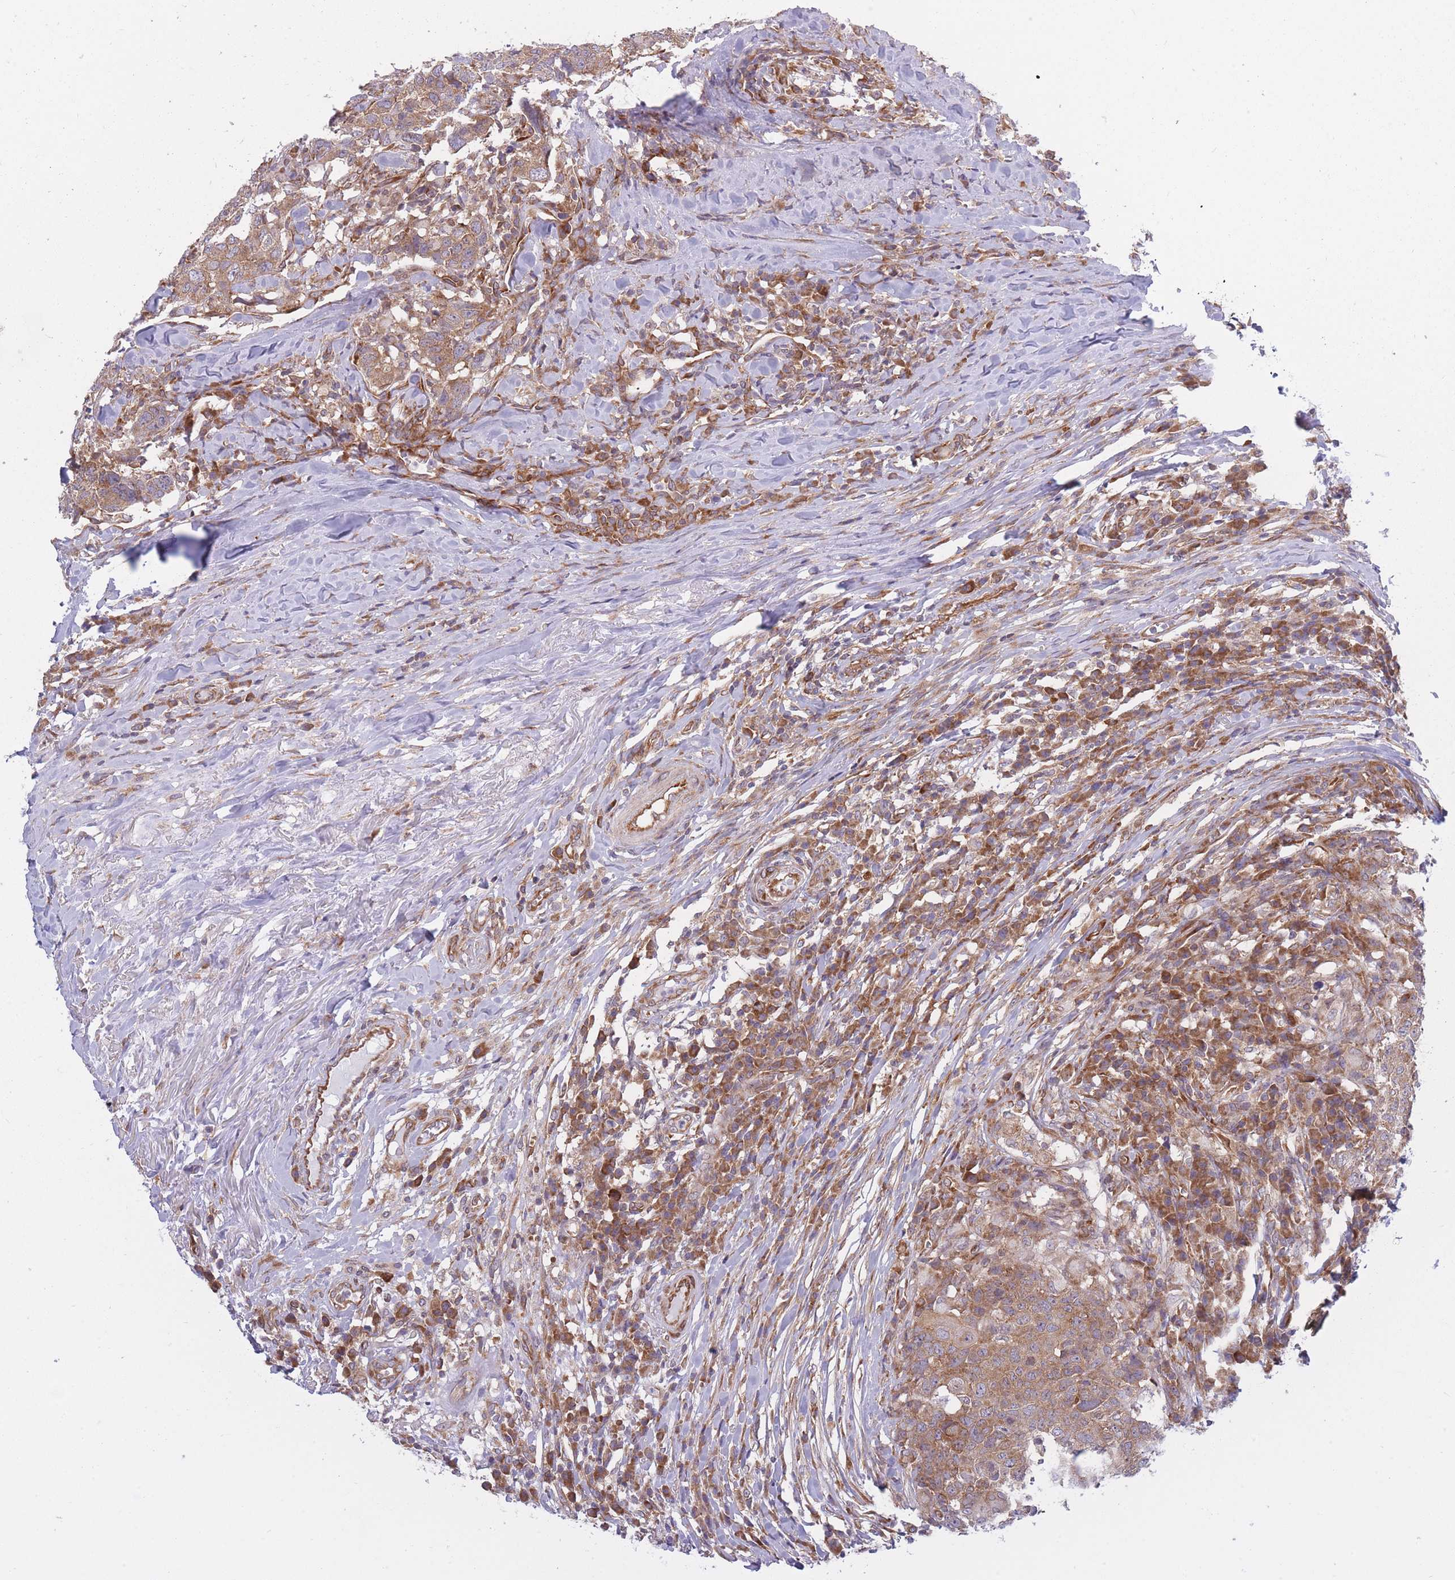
{"staining": {"intensity": "moderate", "quantity": ">75%", "location": "cytoplasmic/membranous"}, "tissue": "head and neck cancer", "cell_type": "Tumor cells", "image_type": "cancer", "snomed": [{"axis": "morphology", "description": "Normal tissue, NOS"}, {"axis": "morphology", "description": "Squamous cell carcinoma, NOS"}, {"axis": "topography", "description": "Skeletal muscle"}, {"axis": "topography", "description": "Vascular tissue"}, {"axis": "topography", "description": "Peripheral nerve tissue"}, {"axis": "topography", "description": "Head-Neck"}], "caption": "Protein expression by immunohistochemistry demonstrates moderate cytoplasmic/membranous positivity in approximately >75% of tumor cells in head and neck squamous cell carcinoma.", "gene": "CCDC124", "patient": {"sex": "male", "age": 66}}